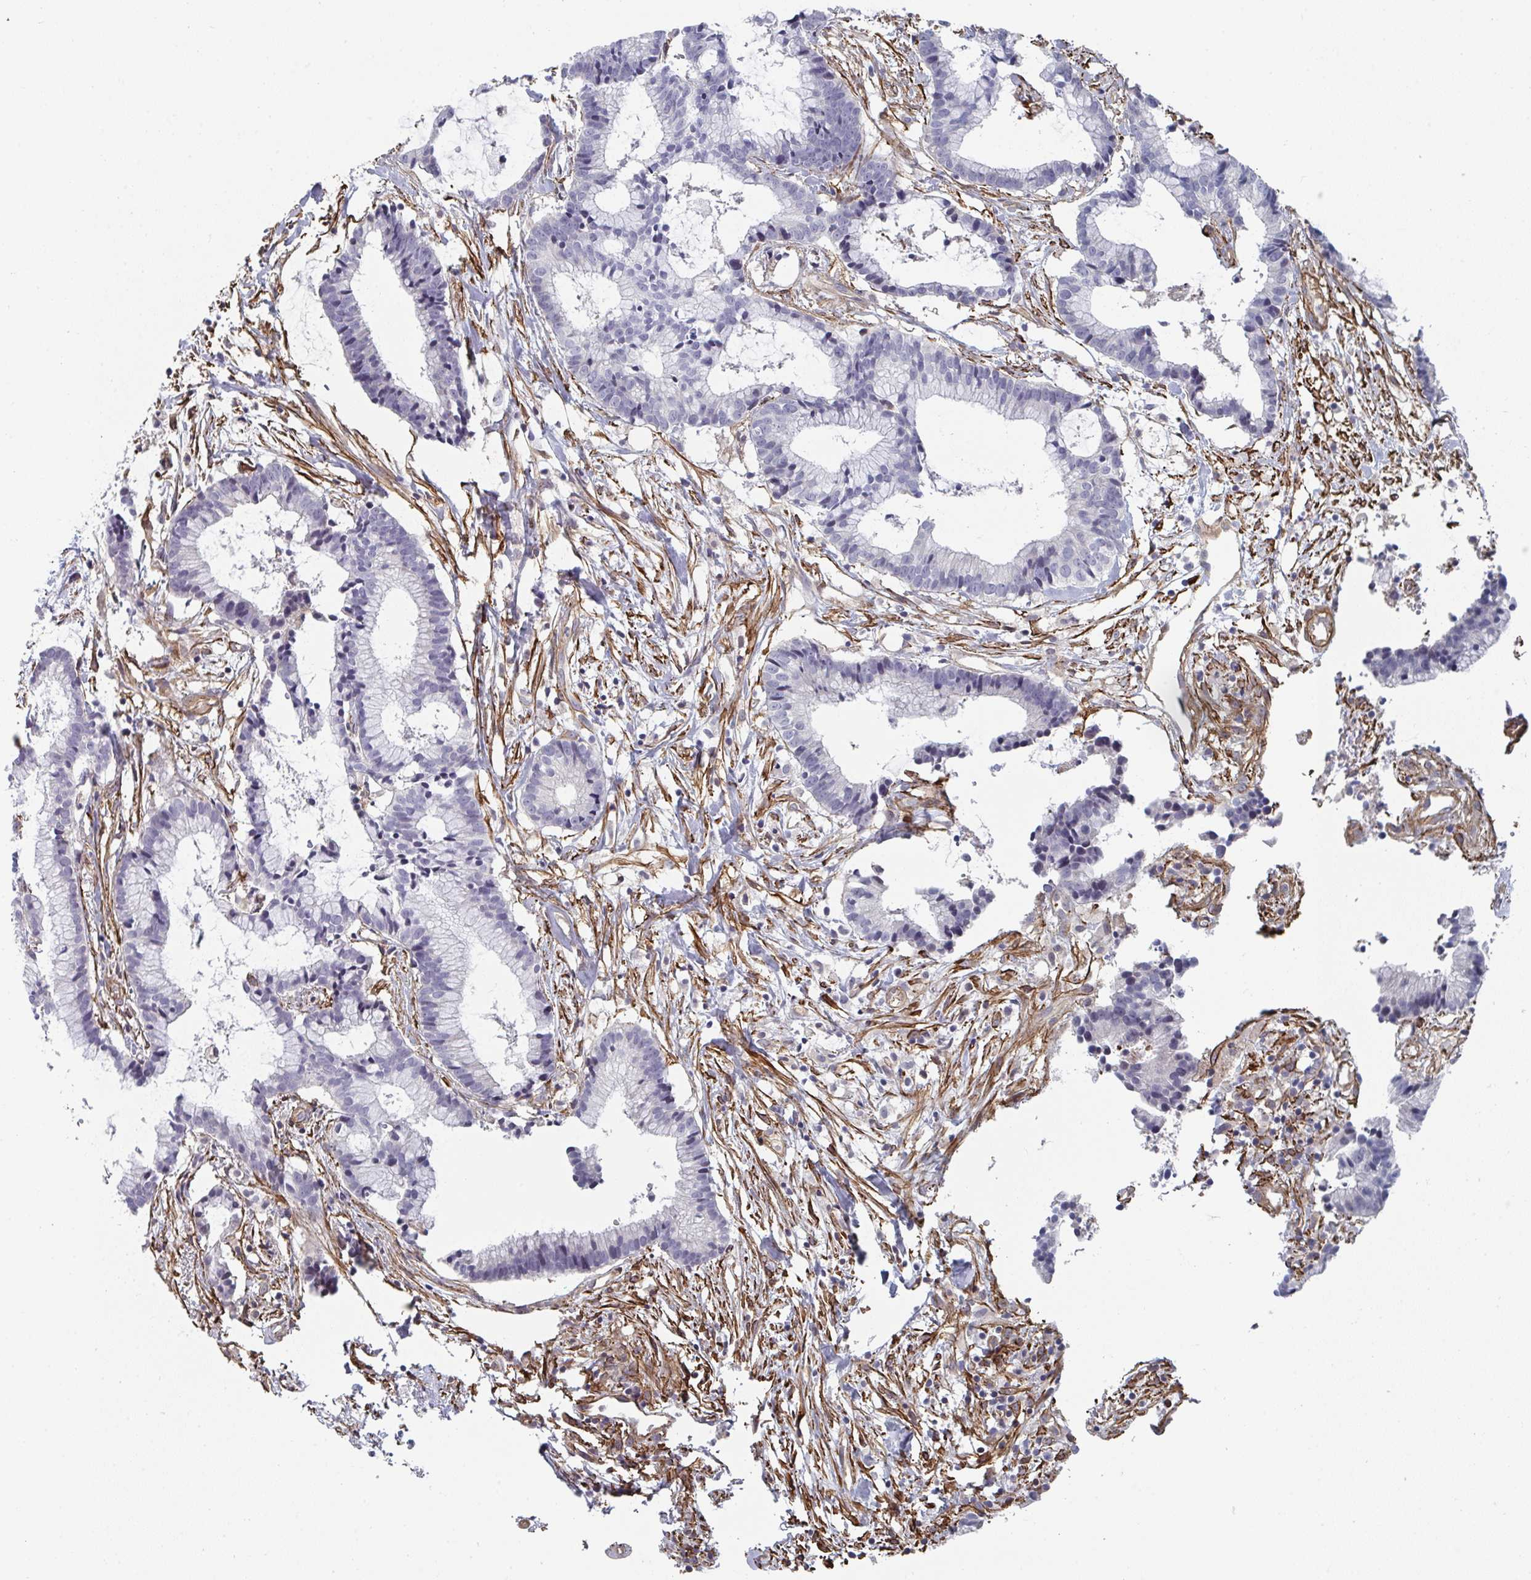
{"staining": {"intensity": "negative", "quantity": "none", "location": "none"}, "tissue": "colorectal cancer", "cell_type": "Tumor cells", "image_type": "cancer", "snomed": [{"axis": "morphology", "description": "Adenocarcinoma, NOS"}, {"axis": "topography", "description": "Colon"}], "caption": "This is an immunohistochemistry histopathology image of colorectal cancer (adenocarcinoma). There is no staining in tumor cells.", "gene": "NEURL4", "patient": {"sex": "female", "age": 78}}